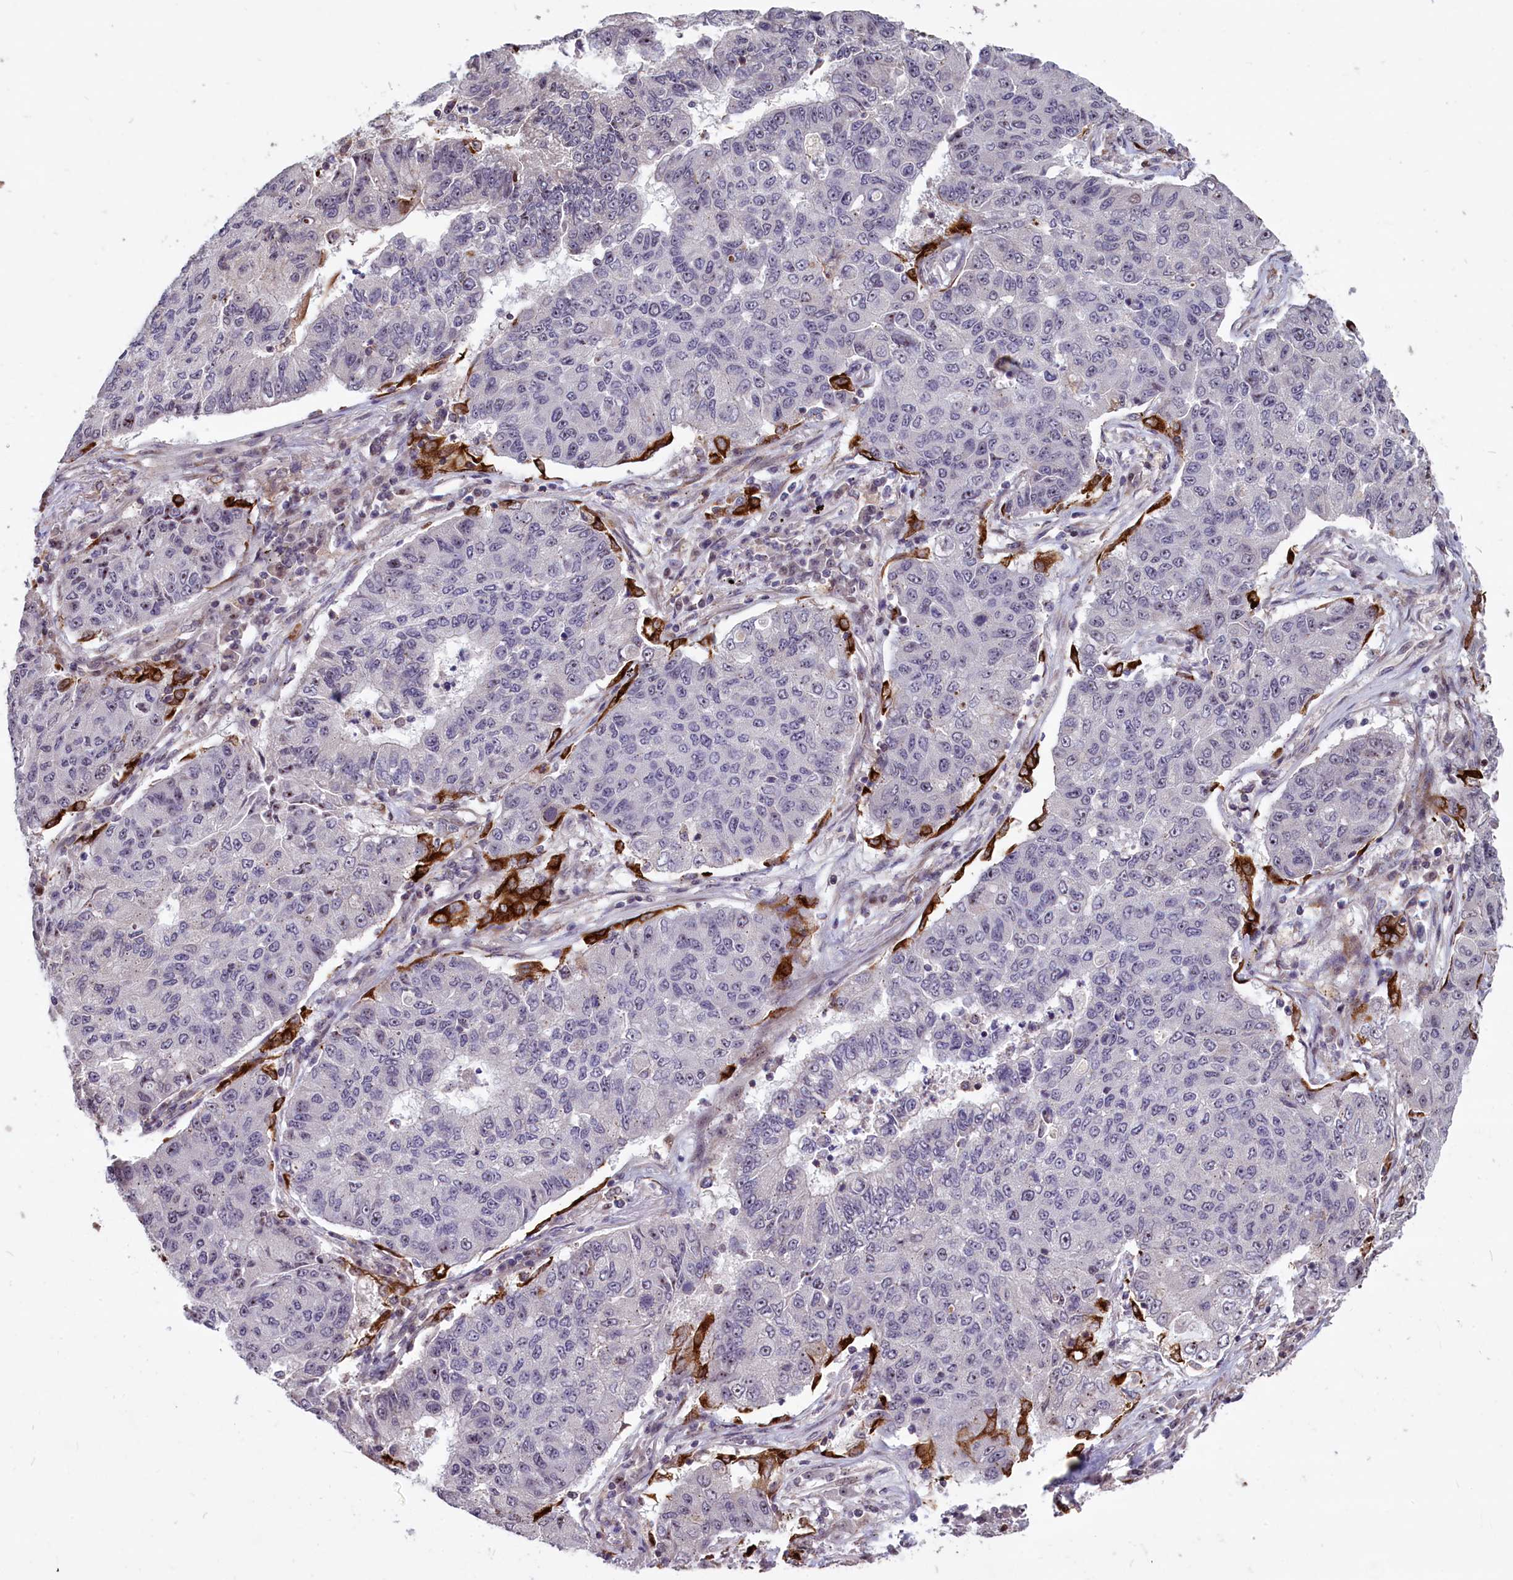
{"staining": {"intensity": "negative", "quantity": "none", "location": "none"}, "tissue": "lung cancer", "cell_type": "Tumor cells", "image_type": "cancer", "snomed": [{"axis": "morphology", "description": "Squamous cell carcinoma, NOS"}, {"axis": "topography", "description": "Lung"}], "caption": "This is an IHC photomicrograph of lung cancer. There is no positivity in tumor cells.", "gene": "SHFL", "patient": {"sex": "male", "age": 74}}